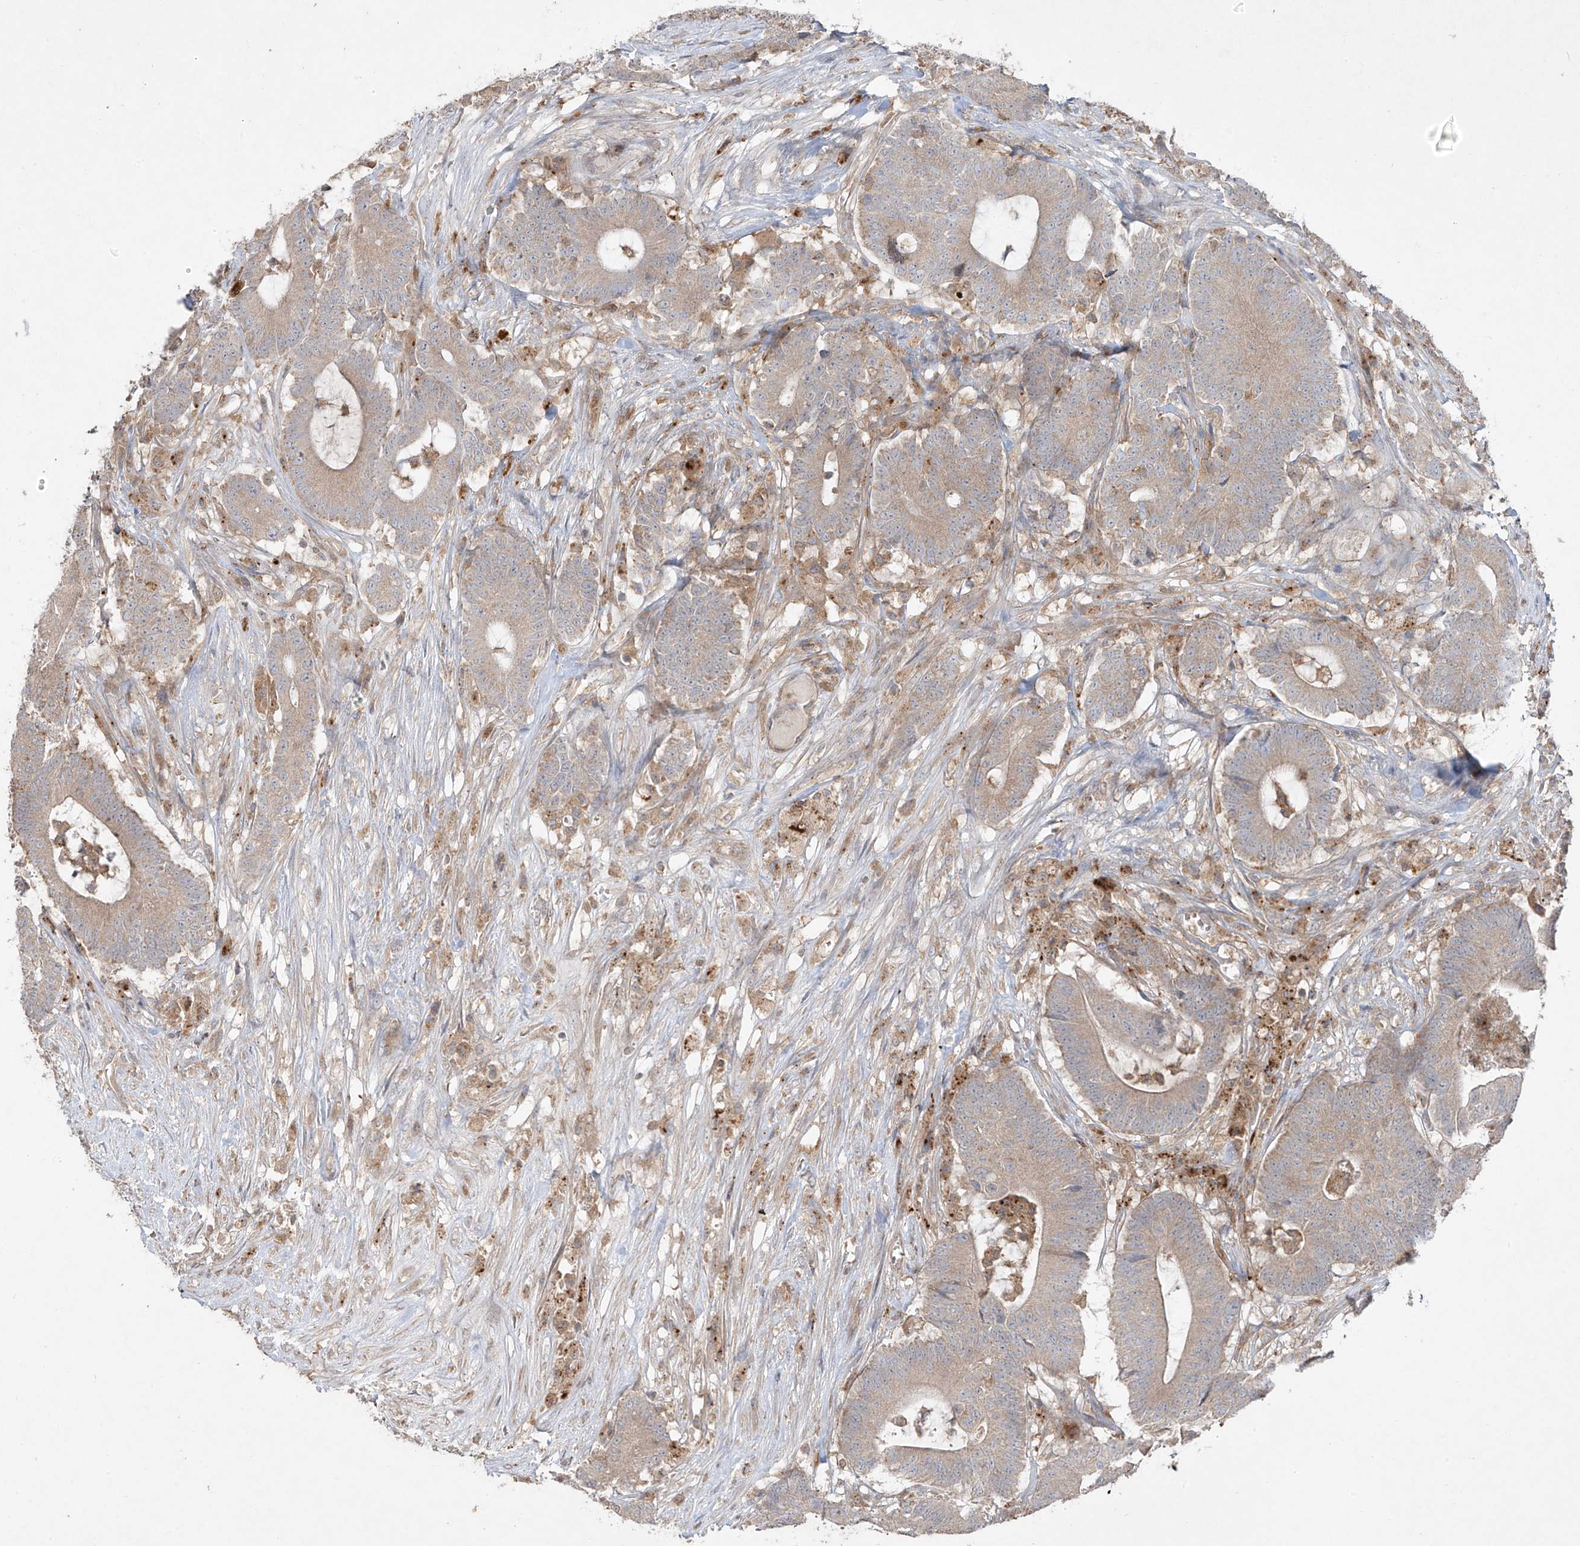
{"staining": {"intensity": "weak", "quantity": "25%-75%", "location": "cytoplasmic/membranous"}, "tissue": "colorectal cancer", "cell_type": "Tumor cells", "image_type": "cancer", "snomed": [{"axis": "morphology", "description": "Adenocarcinoma, NOS"}, {"axis": "topography", "description": "Colon"}], "caption": "Brown immunohistochemical staining in human colorectal cancer (adenocarcinoma) reveals weak cytoplasmic/membranous expression in about 25%-75% of tumor cells.", "gene": "LDAH", "patient": {"sex": "female", "age": 84}}